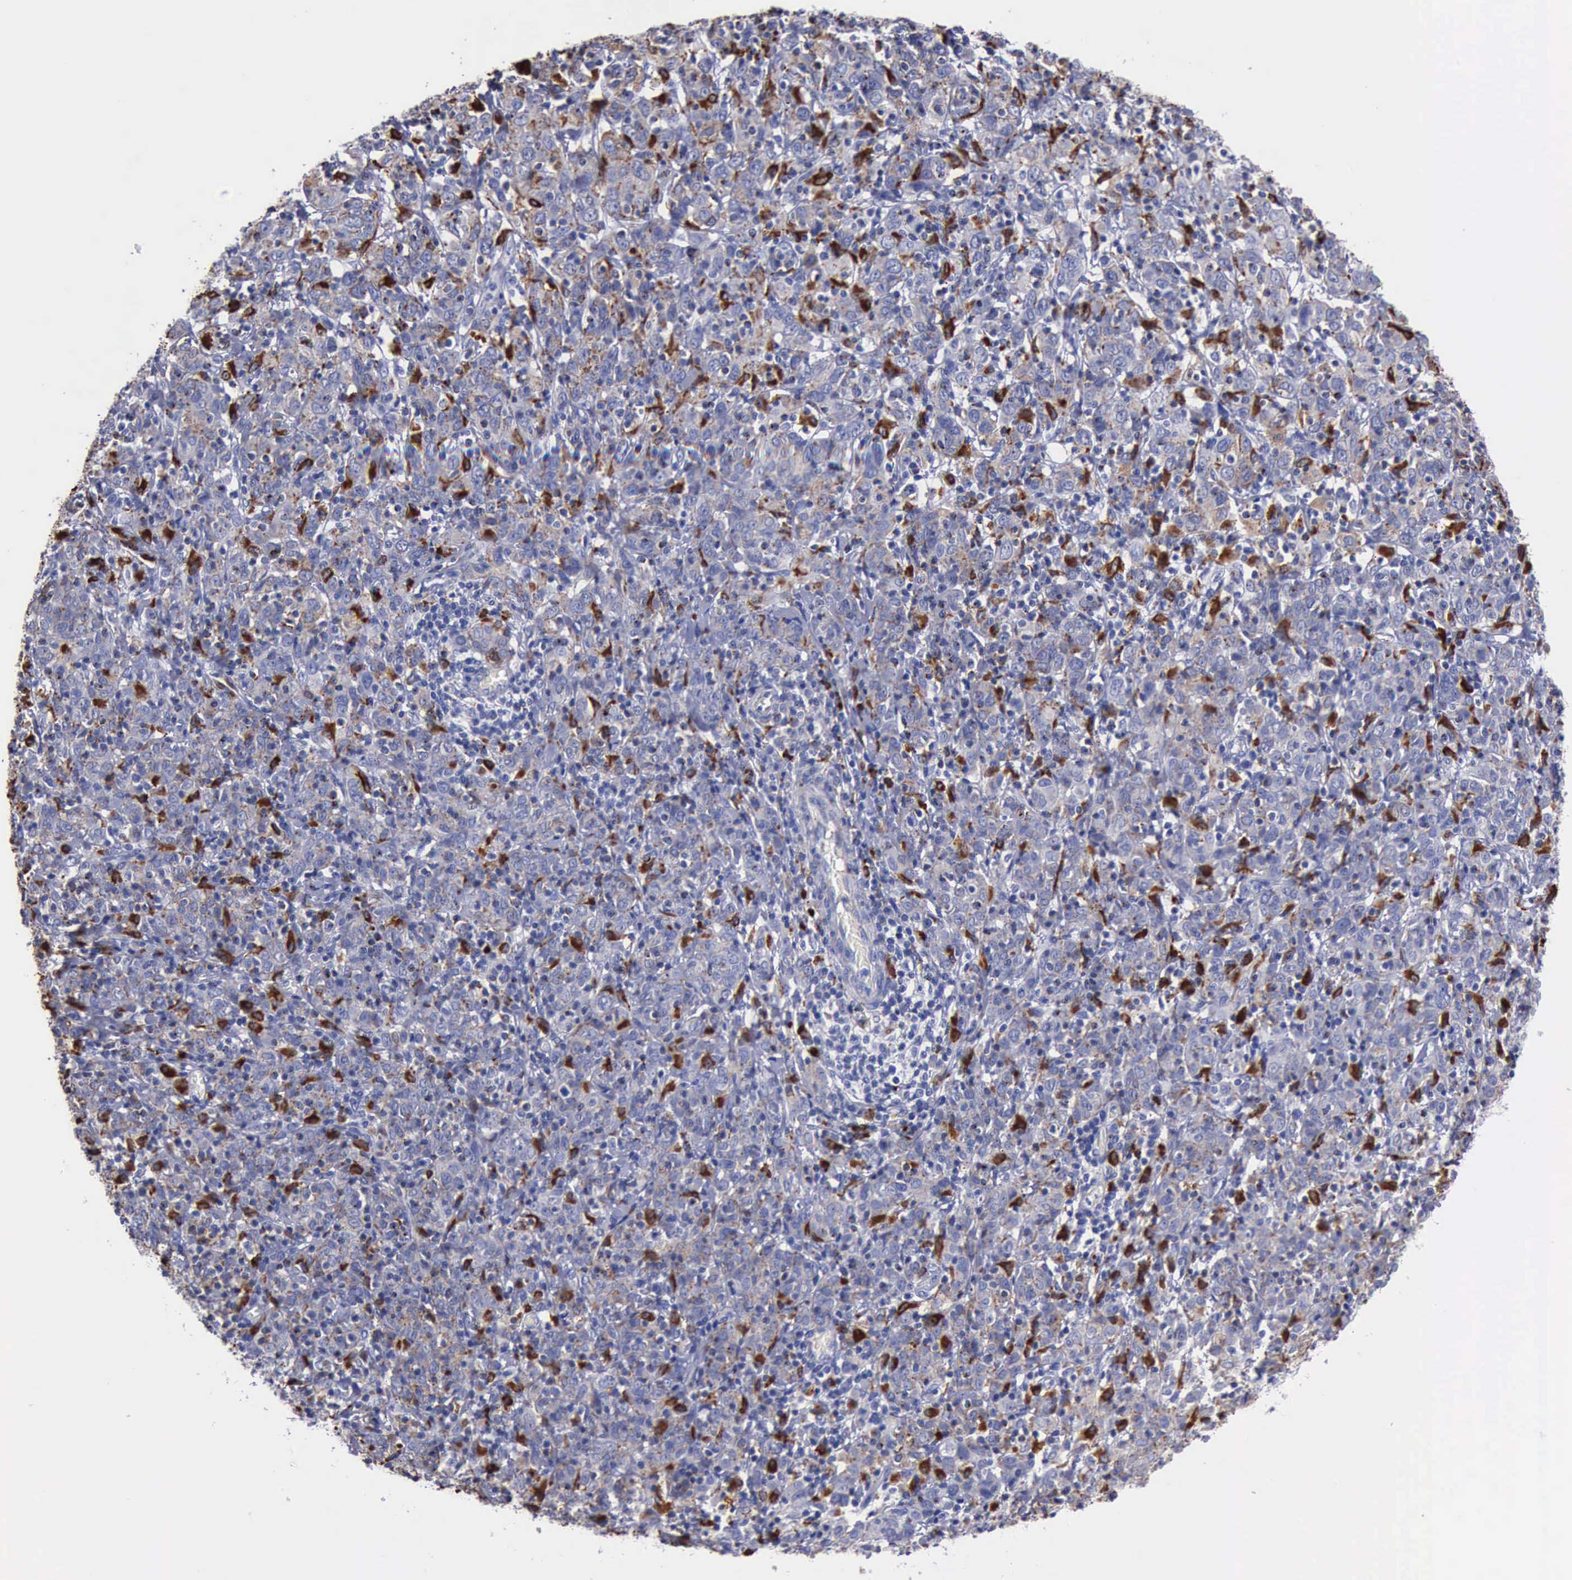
{"staining": {"intensity": "strong", "quantity": "<25%", "location": "cytoplasmic/membranous,nuclear"}, "tissue": "cervical cancer", "cell_type": "Tumor cells", "image_type": "cancer", "snomed": [{"axis": "morphology", "description": "Normal tissue, NOS"}, {"axis": "morphology", "description": "Squamous cell carcinoma, NOS"}, {"axis": "topography", "description": "Cervix"}], "caption": "IHC of cervical squamous cell carcinoma exhibits medium levels of strong cytoplasmic/membranous and nuclear staining in about <25% of tumor cells.", "gene": "CTSD", "patient": {"sex": "female", "age": 67}}